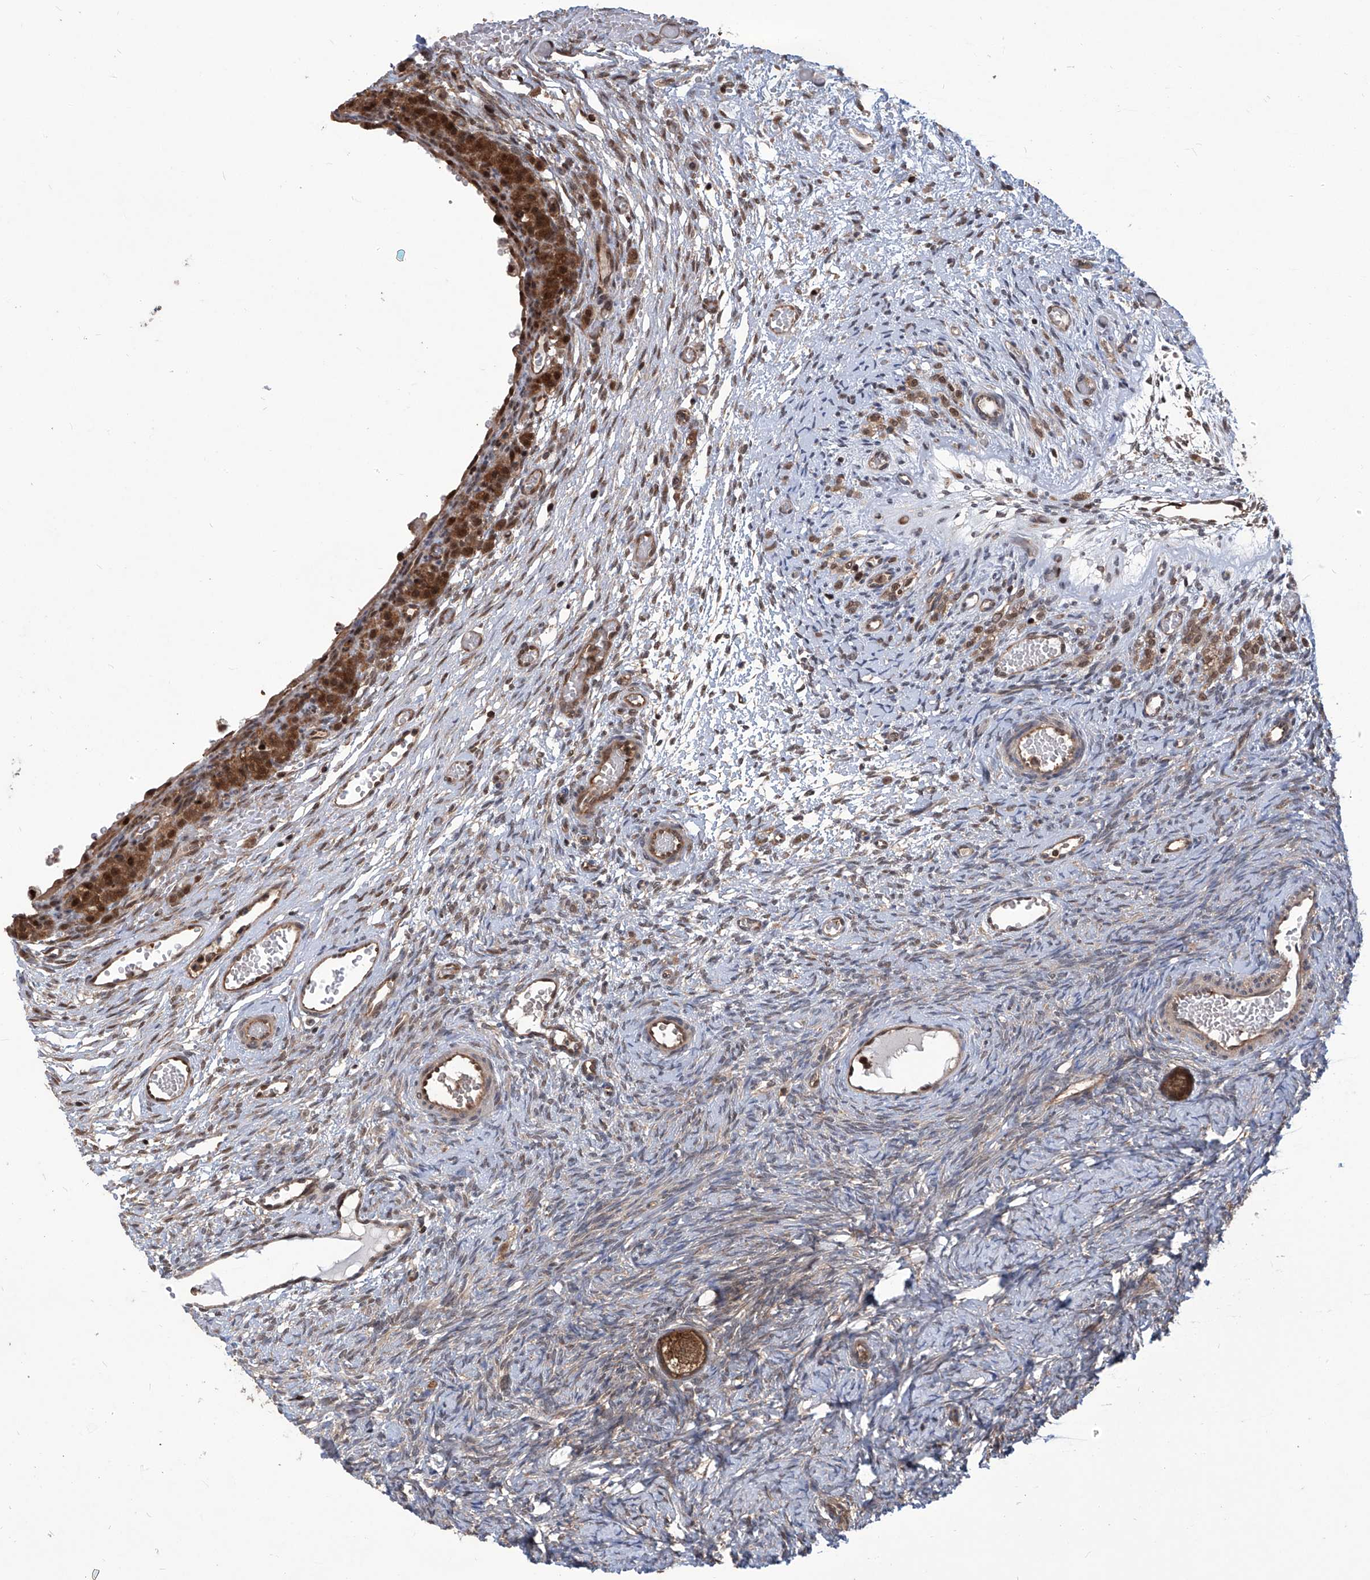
{"staining": {"intensity": "strong", "quantity": ">75%", "location": "cytoplasmic/membranous"}, "tissue": "ovary", "cell_type": "Follicle cells", "image_type": "normal", "snomed": [{"axis": "morphology", "description": "Adenocarcinoma, NOS"}, {"axis": "topography", "description": "Endometrium"}], "caption": "Immunohistochemical staining of unremarkable ovary demonstrates high levels of strong cytoplasmic/membranous staining in approximately >75% of follicle cells.", "gene": "PSMB1", "patient": {"sex": "female", "age": 32}}